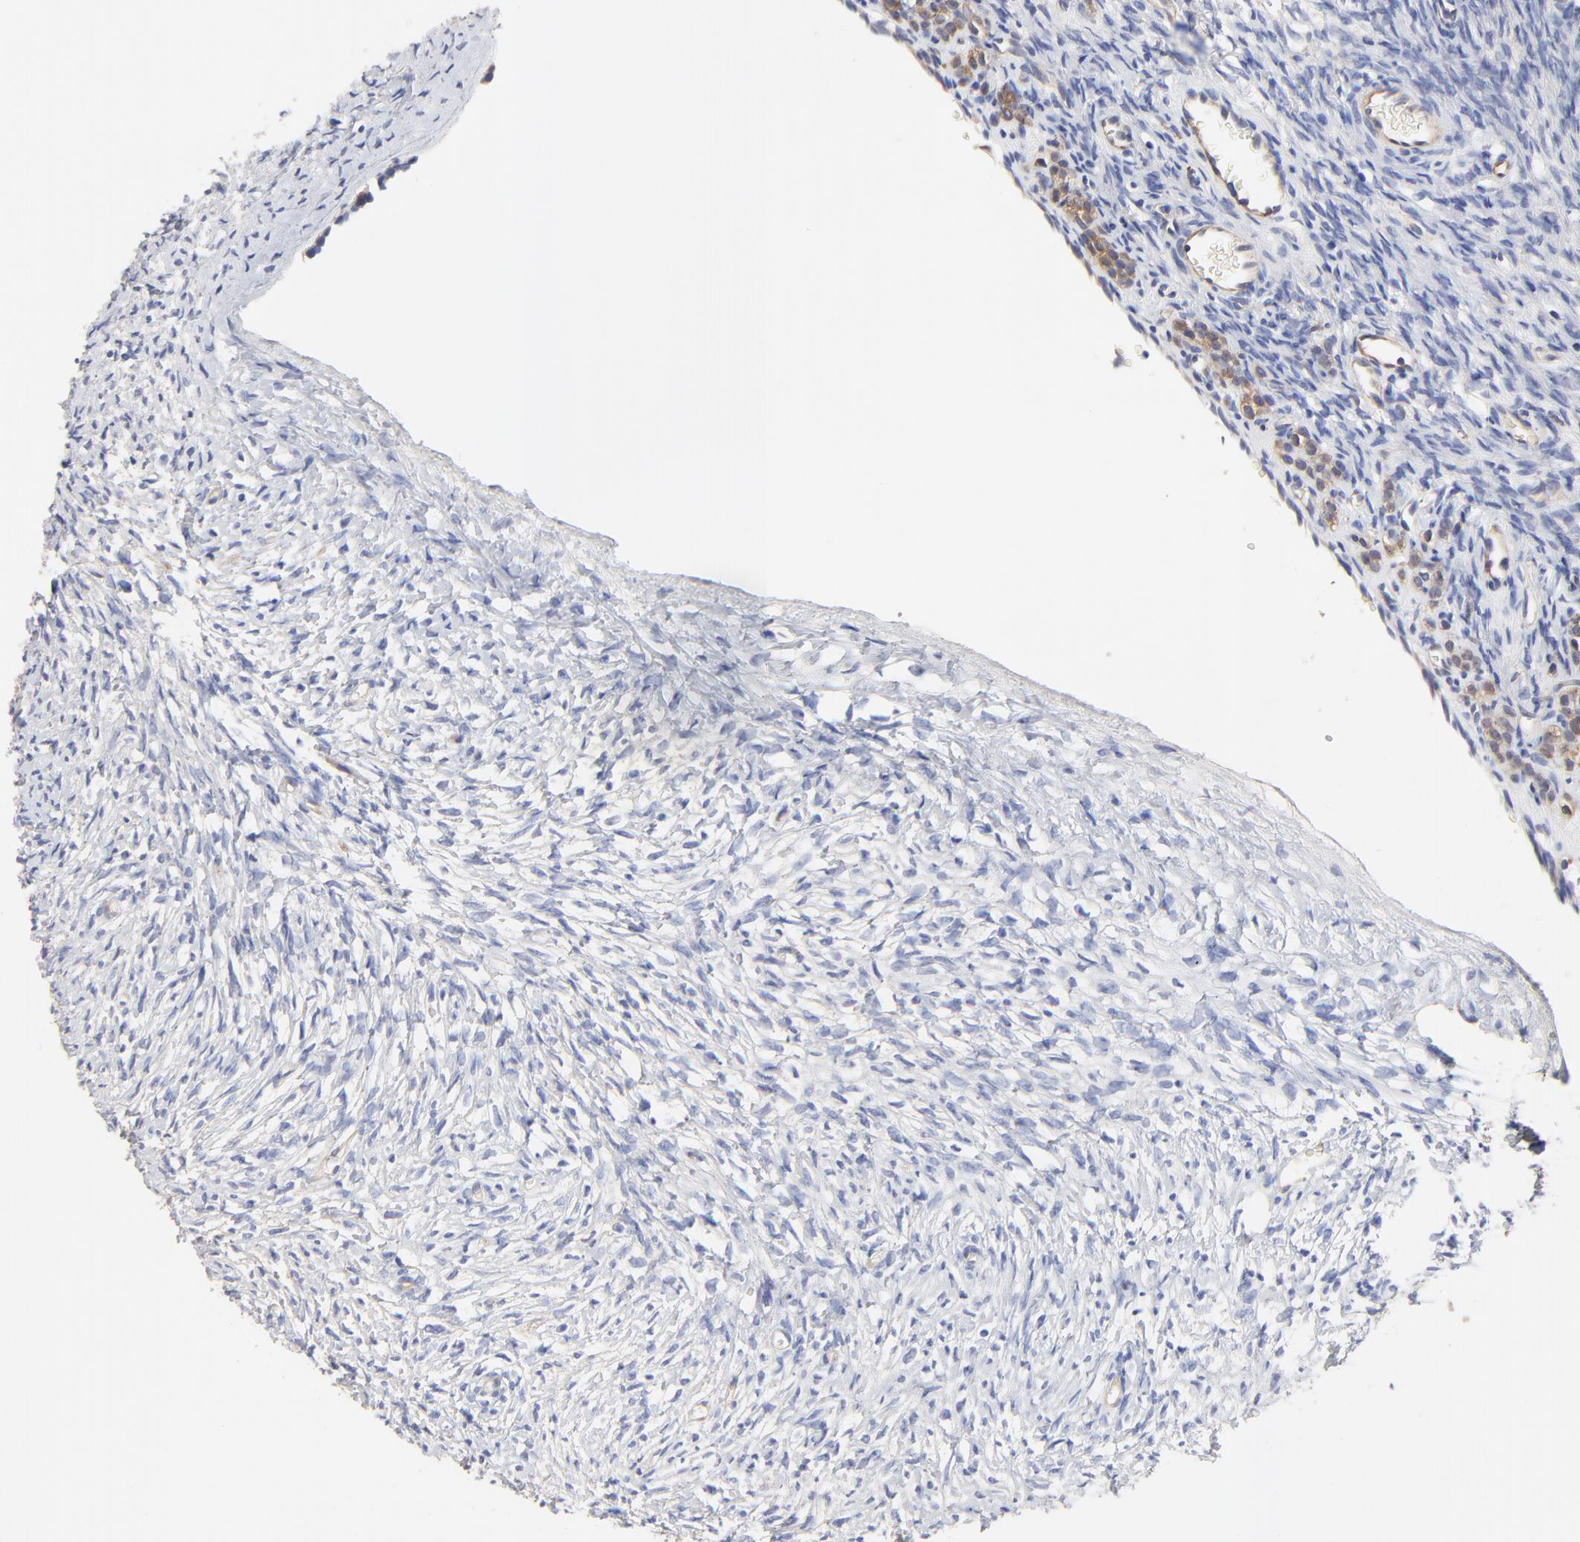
{"staining": {"intensity": "negative", "quantity": "none", "location": "none"}, "tissue": "ovary", "cell_type": "Follicle cells", "image_type": "normal", "snomed": [{"axis": "morphology", "description": "Normal tissue, NOS"}, {"axis": "topography", "description": "Ovary"}], "caption": "A photomicrograph of human ovary is negative for staining in follicle cells. Brightfield microscopy of immunohistochemistry (IHC) stained with DAB (3,3'-diaminobenzidine) (brown) and hematoxylin (blue), captured at high magnification.", "gene": "FBXL2", "patient": {"sex": "female", "age": 35}}